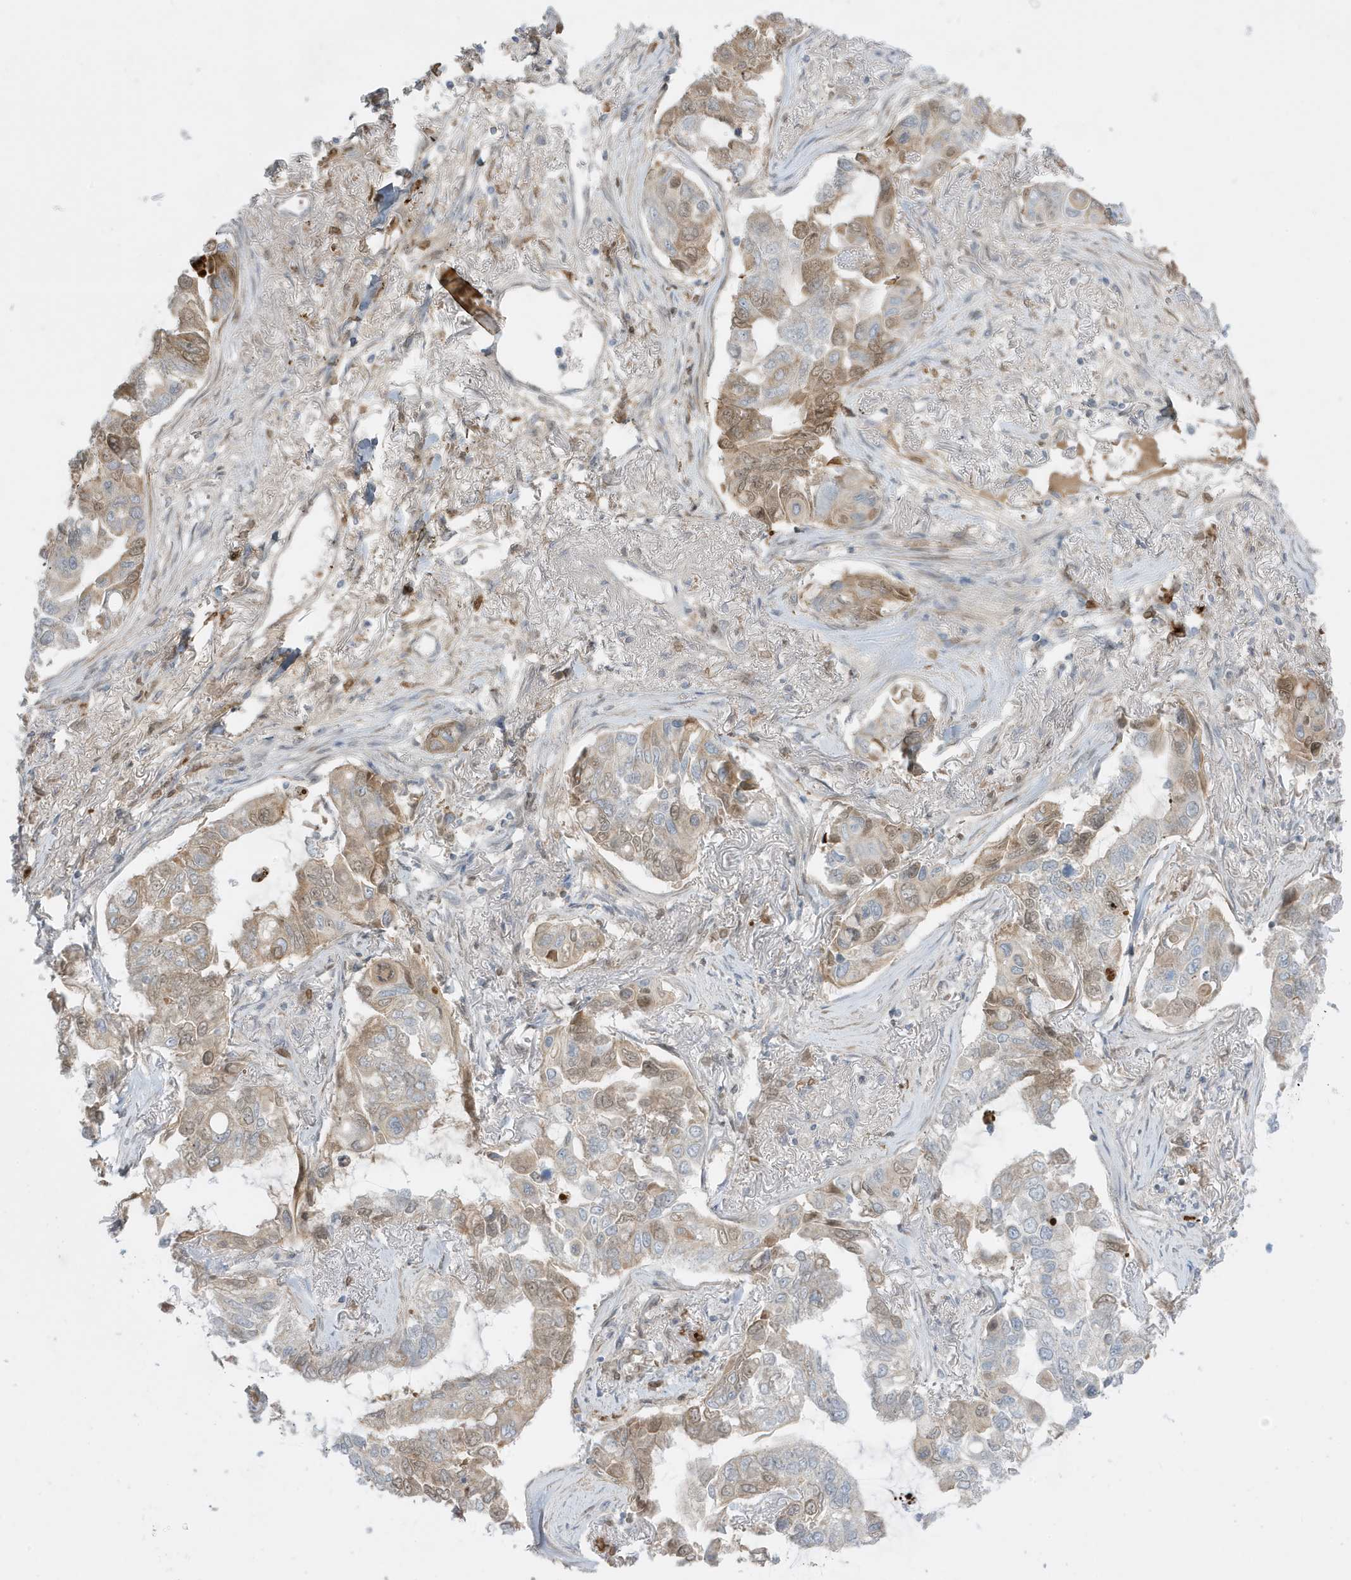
{"staining": {"intensity": "moderate", "quantity": "25%-75%", "location": "cytoplasmic/membranous,nuclear"}, "tissue": "lung cancer", "cell_type": "Tumor cells", "image_type": "cancer", "snomed": [{"axis": "morphology", "description": "Adenocarcinoma, NOS"}, {"axis": "topography", "description": "Lung"}], "caption": "Protein expression analysis of human lung adenocarcinoma reveals moderate cytoplasmic/membranous and nuclear expression in about 25%-75% of tumor cells.", "gene": "FNDC1", "patient": {"sex": "male", "age": 64}}